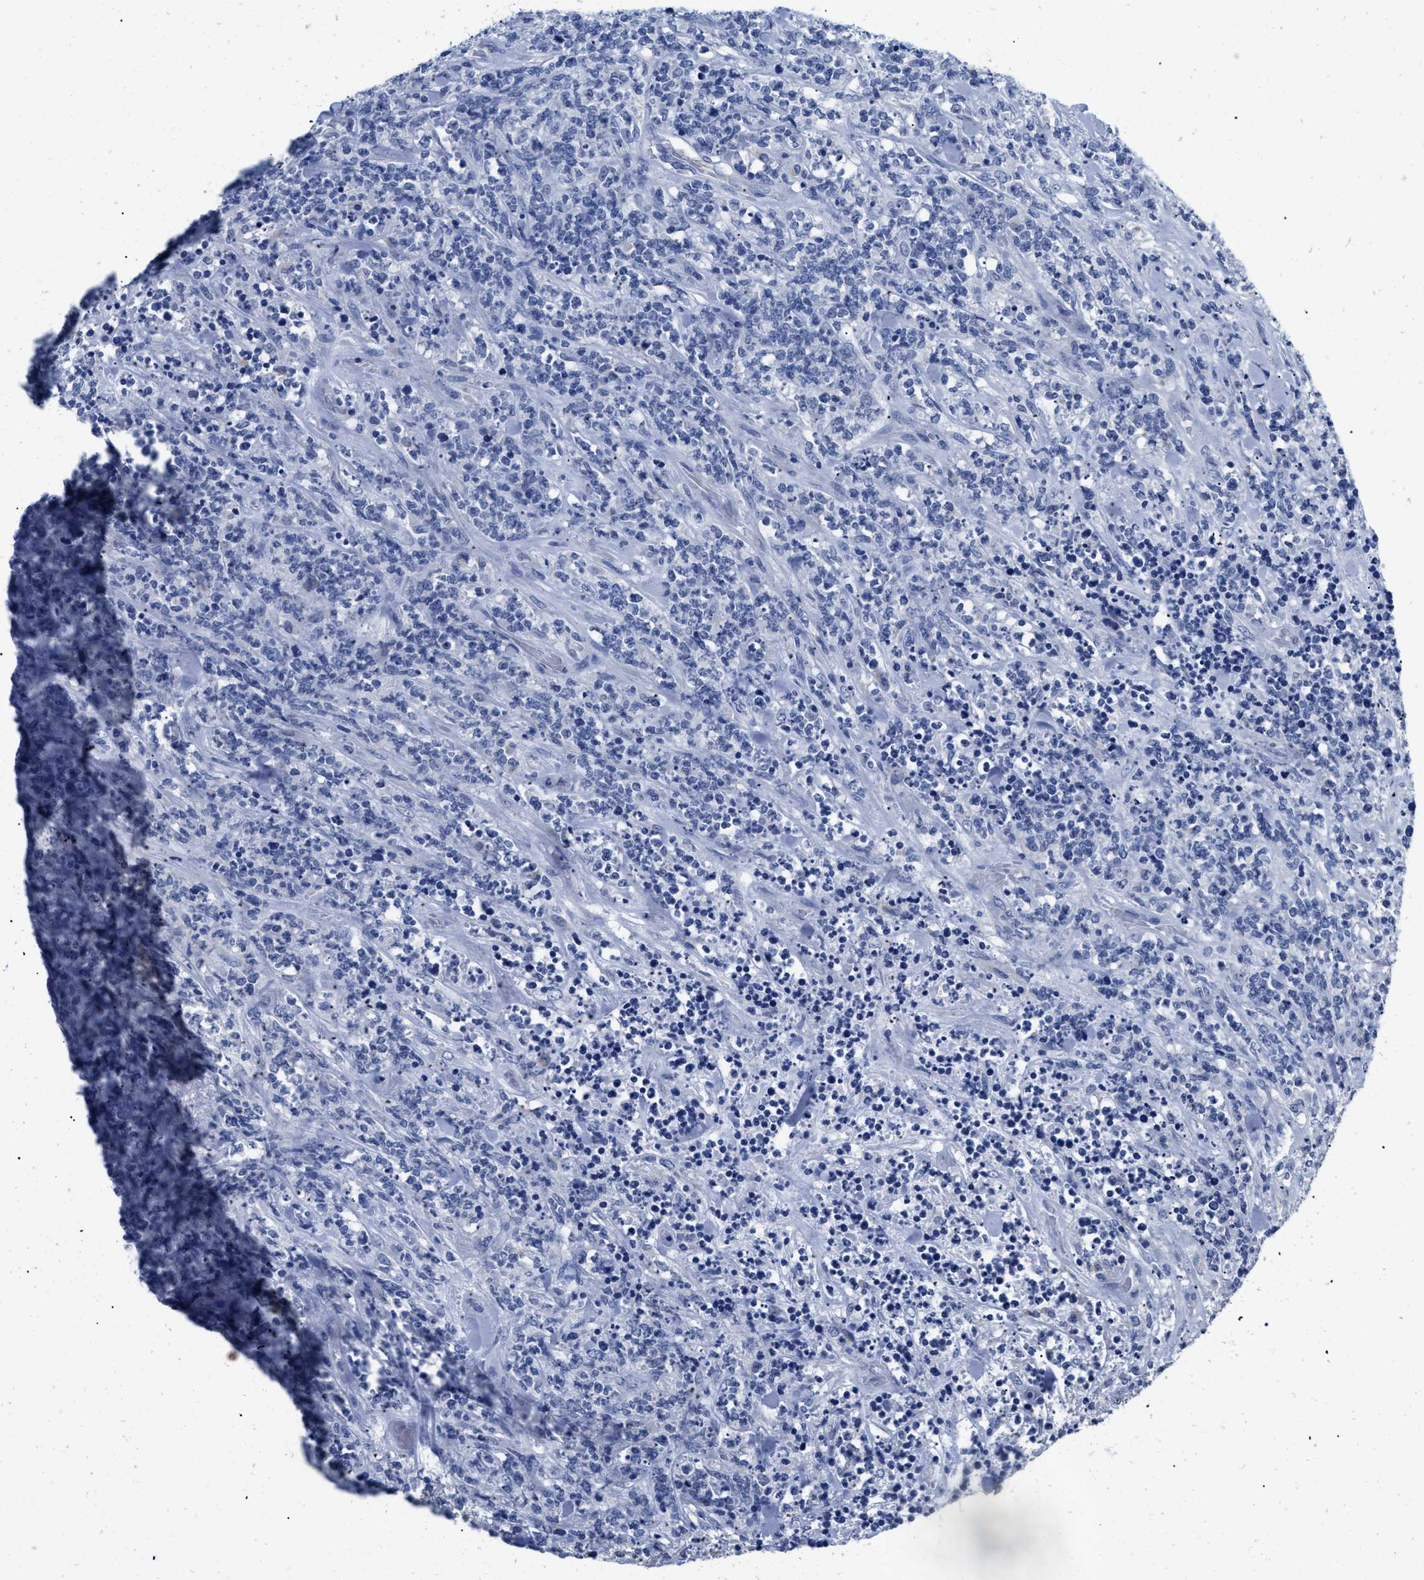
{"staining": {"intensity": "negative", "quantity": "none", "location": "none"}, "tissue": "lymphoma", "cell_type": "Tumor cells", "image_type": "cancer", "snomed": [{"axis": "morphology", "description": "Malignant lymphoma, non-Hodgkin's type, High grade"}, {"axis": "topography", "description": "Soft tissue"}], "caption": "Micrograph shows no protein staining in tumor cells of lymphoma tissue. (DAB immunohistochemistry with hematoxylin counter stain).", "gene": "APOBEC2", "patient": {"sex": "male", "age": 18}}